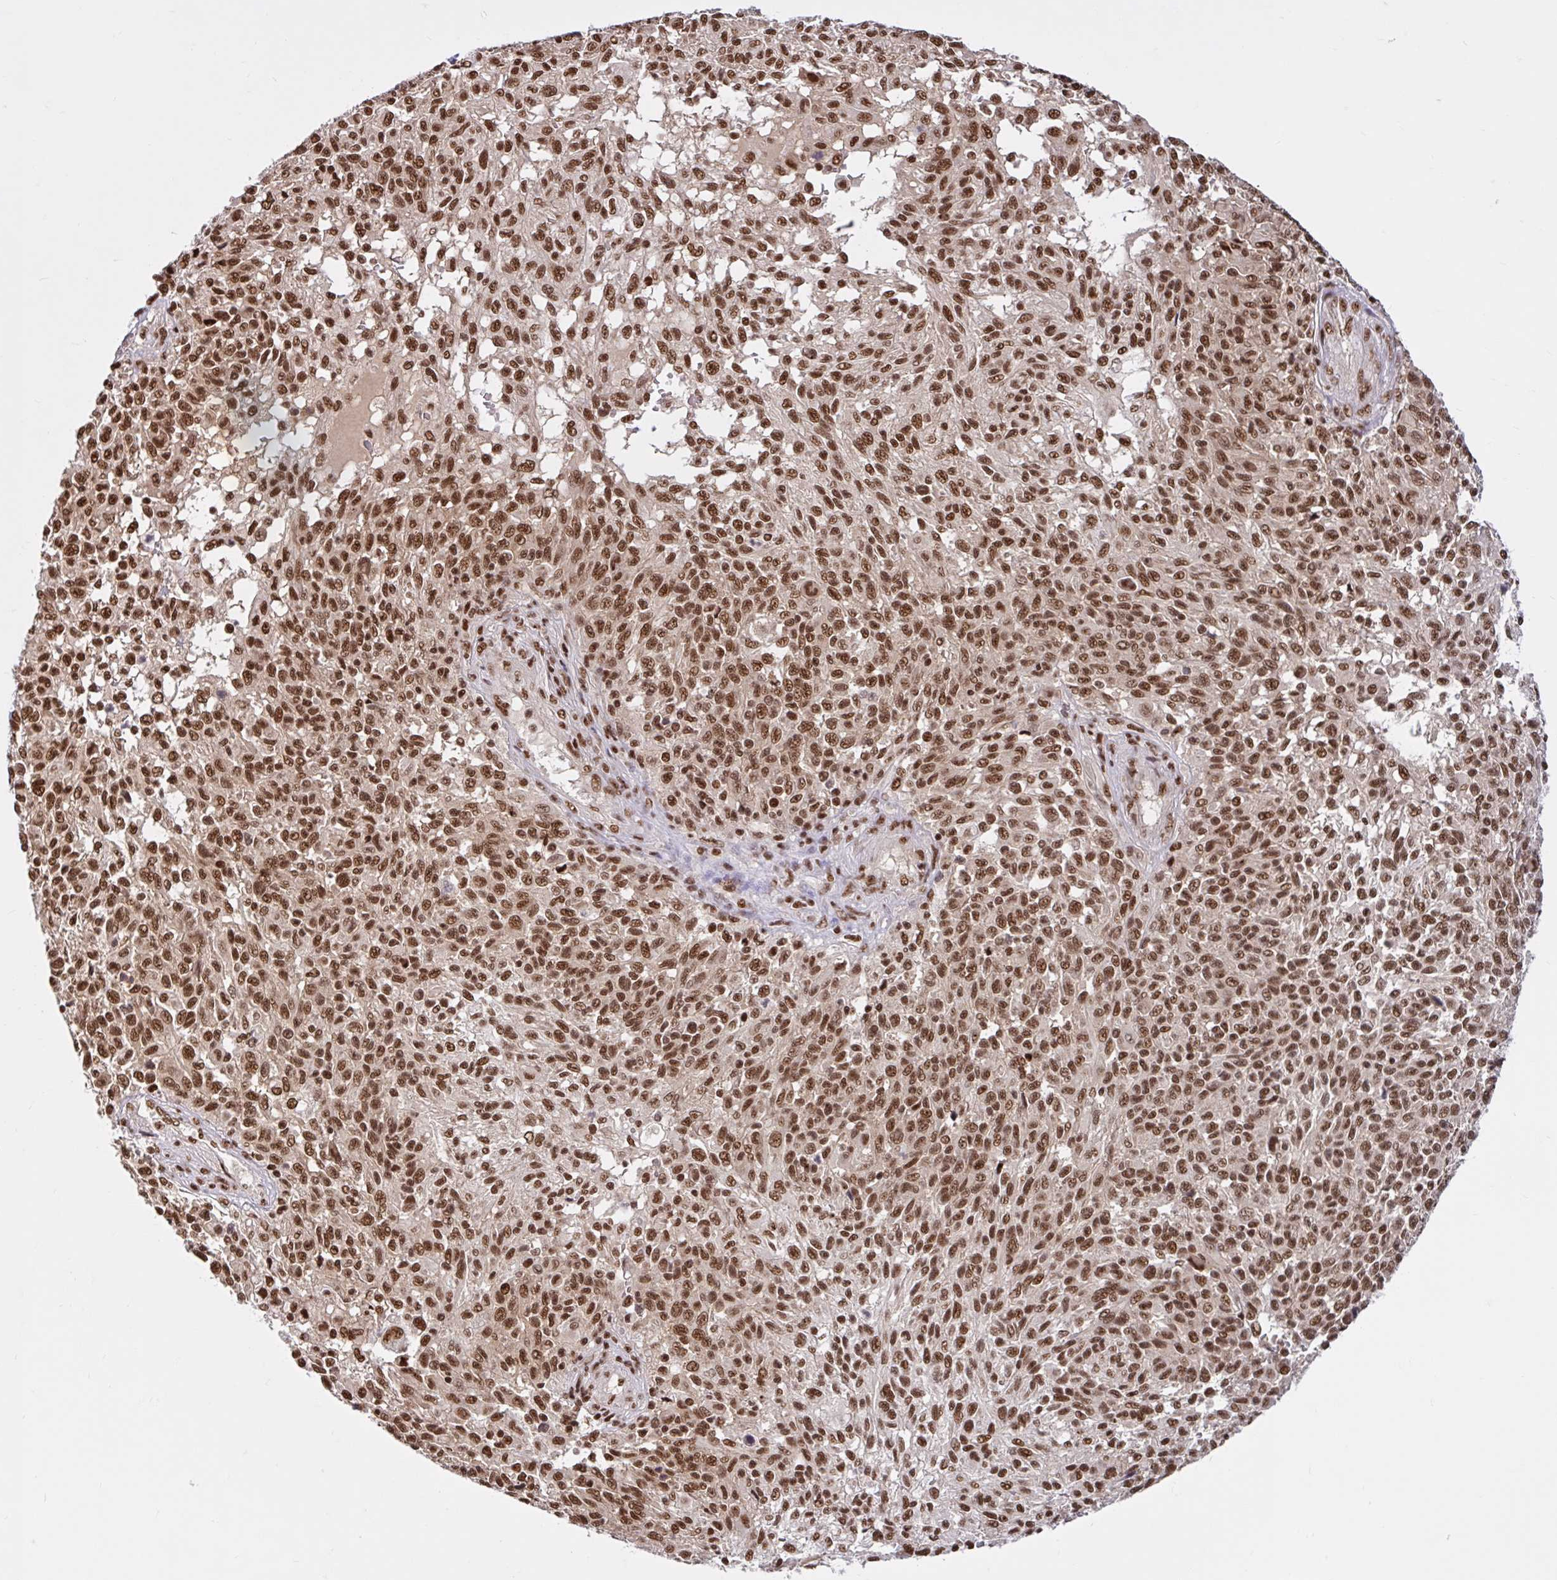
{"staining": {"intensity": "strong", "quantity": ">75%", "location": "nuclear"}, "tissue": "melanoma", "cell_type": "Tumor cells", "image_type": "cancer", "snomed": [{"axis": "morphology", "description": "Malignant melanoma, NOS"}, {"axis": "topography", "description": "Skin"}], "caption": "Strong nuclear positivity for a protein is seen in approximately >75% of tumor cells of malignant melanoma using immunohistochemistry (IHC).", "gene": "ABCA9", "patient": {"sex": "male", "age": 66}}